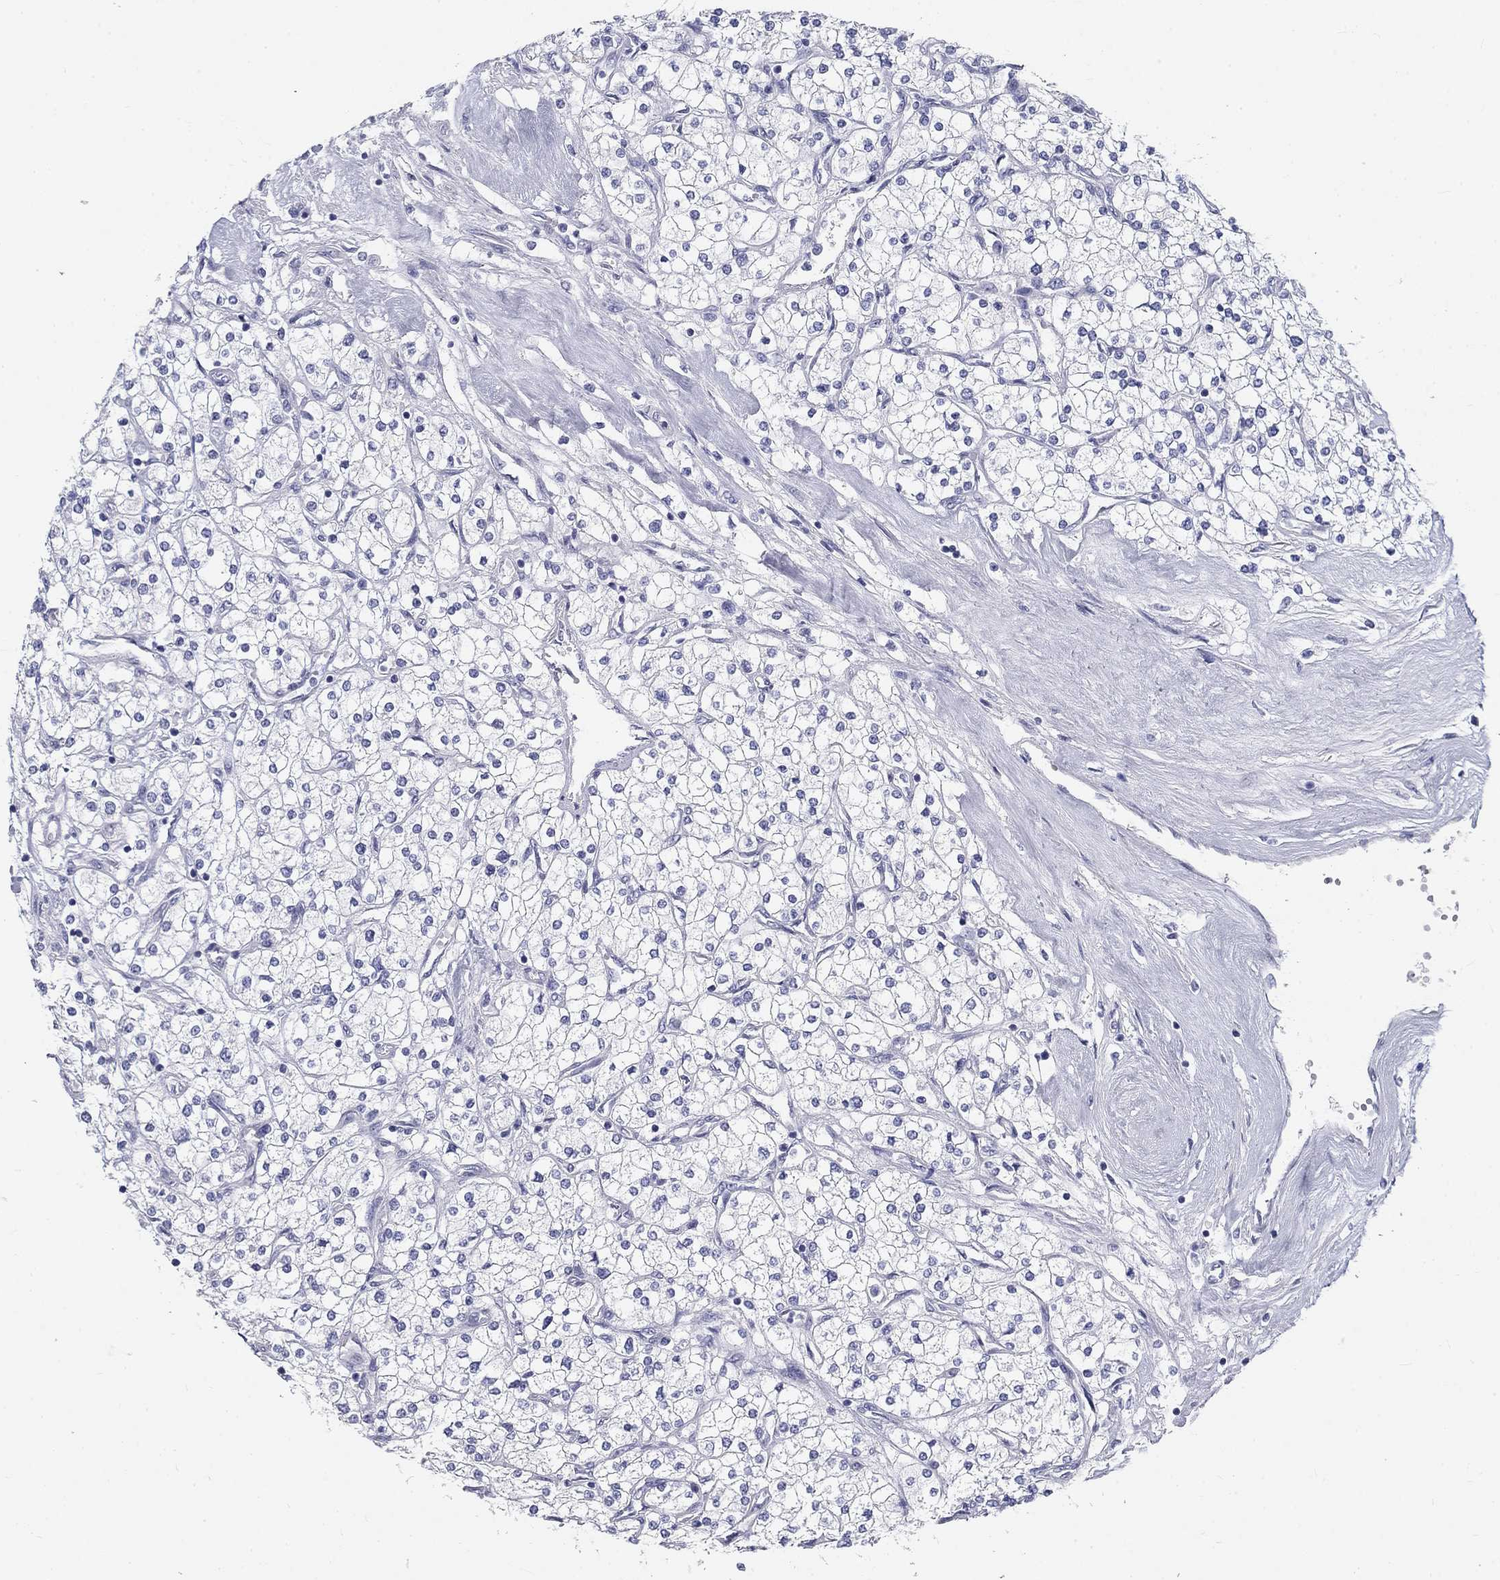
{"staining": {"intensity": "negative", "quantity": "none", "location": "none"}, "tissue": "renal cancer", "cell_type": "Tumor cells", "image_type": "cancer", "snomed": [{"axis": "morphology", "description": "Adenocarcinoma, NOS"}, {"axis": "topography", "description": "Kidney"}], "caption": "Immunohistochemistry photomicrograph of neoplastic tissue: adenocarcinoma (renal) stained with DAB (3,3'-diaminobenzidine) reveals no significant protein staining in tumor cells. Brightfield microscopy of immunohistochemistry stained with DAB (brown) and hematoxylin (blue), captured at high magnification.", "gene": "GALNTL5", "patient": {"sex": "male", "age": 80}}